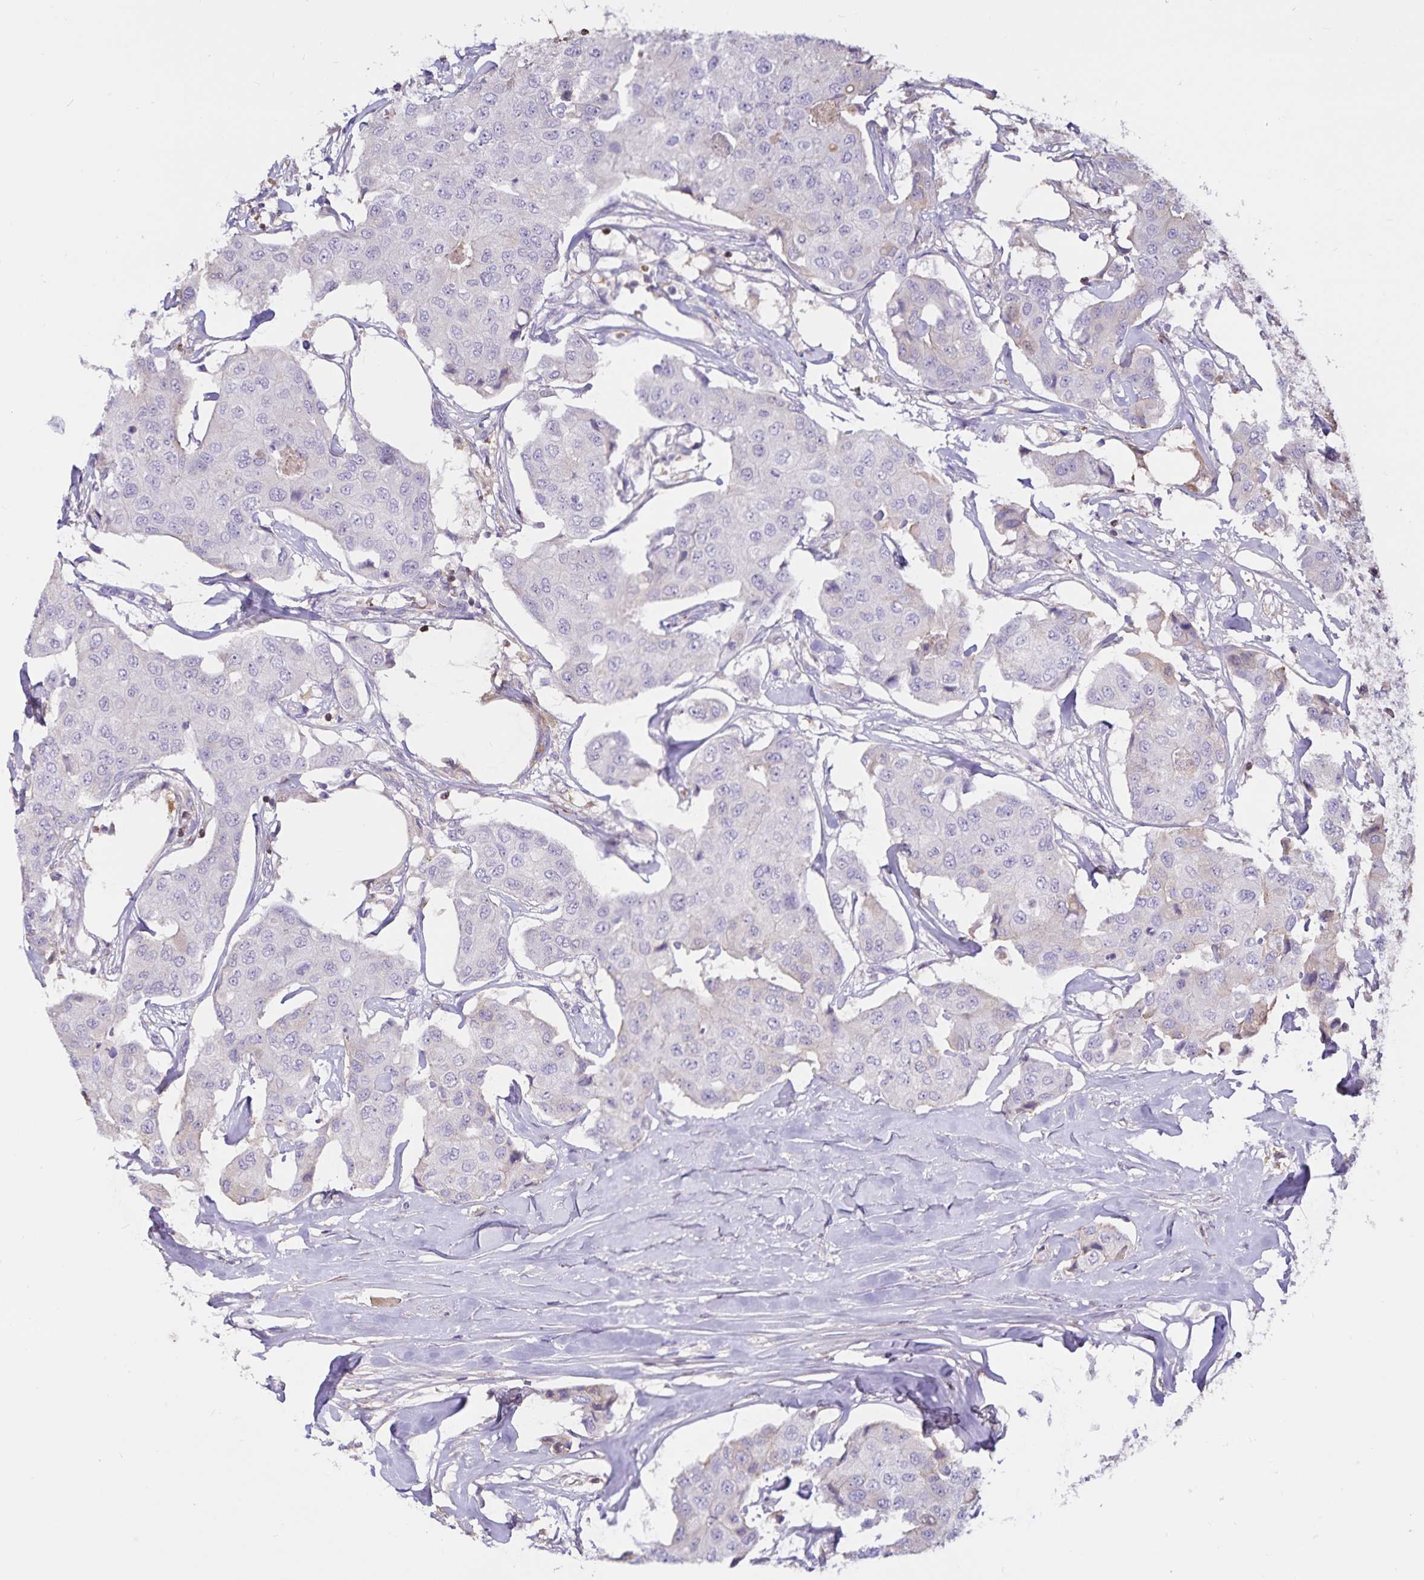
{"staining": {"intensity": "negative", "quantity": "none", "location": "none"}, "tissue": "breast cancer", "cell_type": "Tumor cells", "image_type": "cancer", "snomed": [{"axis": "morphology", "description": "Duct carcinoma"}, {"axis": "topography", "description": "Breast"}, {"axis": "topography", "description": "Lymph node"}], "caption": "The micrograph shows no staining of tumor cells in infiltrating ductal carcinoma (breast).", "gene": "FGG", "patient": {"sex": "female", "age": 80}}